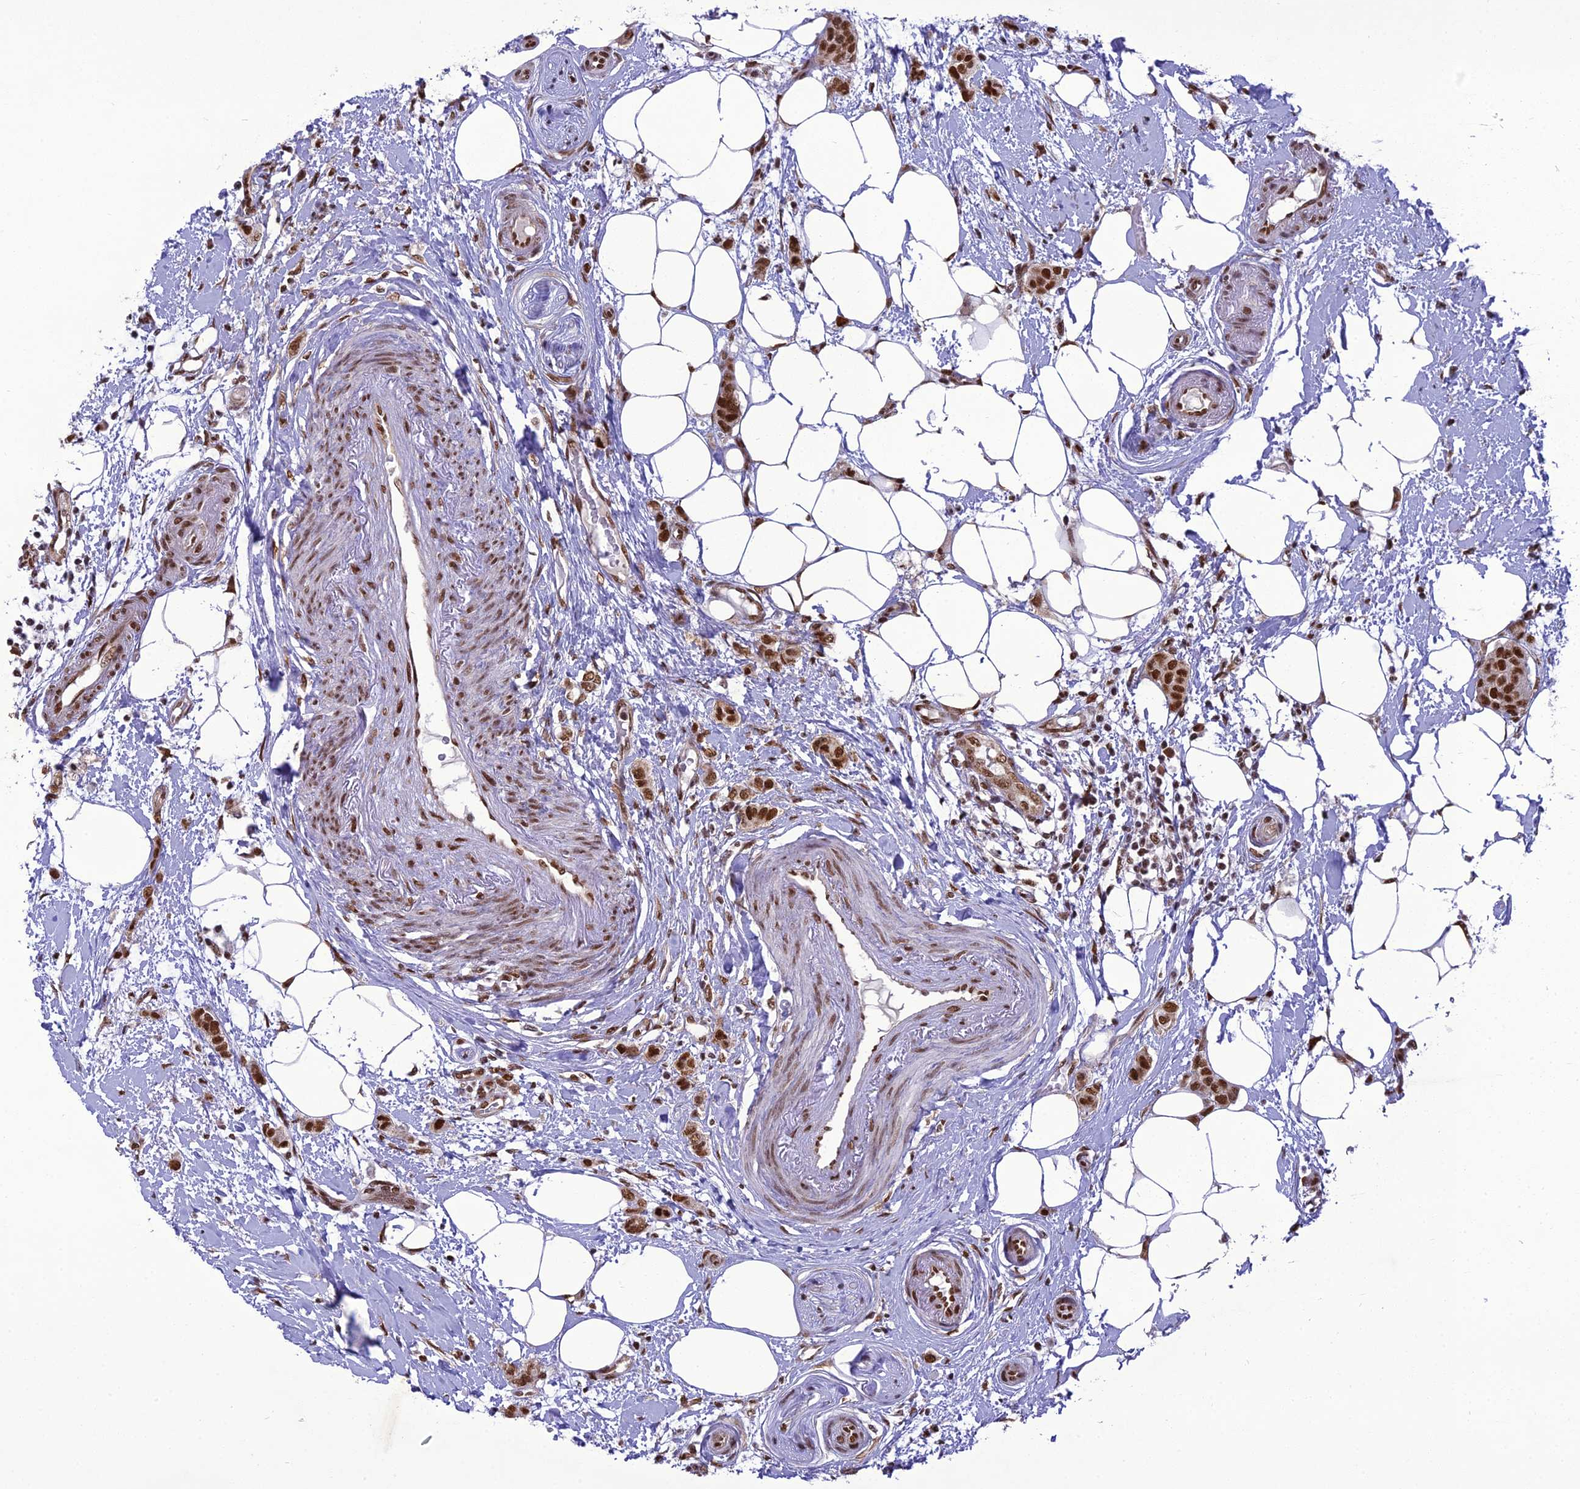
{"staining": {"intensity": "strong", "quantity": ">75%", "location": "nuclear"}, "tissue": "breast cancer", "cell_type": "Tumor cells", "image_type": "cancer", "snomed": [{"axis": "morphology", "description": "Duct carcinoma"}, {"axis": "topography", "description": "Breast"}], "caption": "Immunohistochemical staining of breast intraductal carcinoma displays high levels of strong nuclear expression in approximately >75% of tumor cells. The staining was performed using DAB (3,3'-diaminobenzidine) to visualize the protein expression in brown, while the nuclei were stained in blue with hematoxylin (Magnification: 20x).", "gene": "DDX1", "patient": {"sex": "female", "age": 72}}